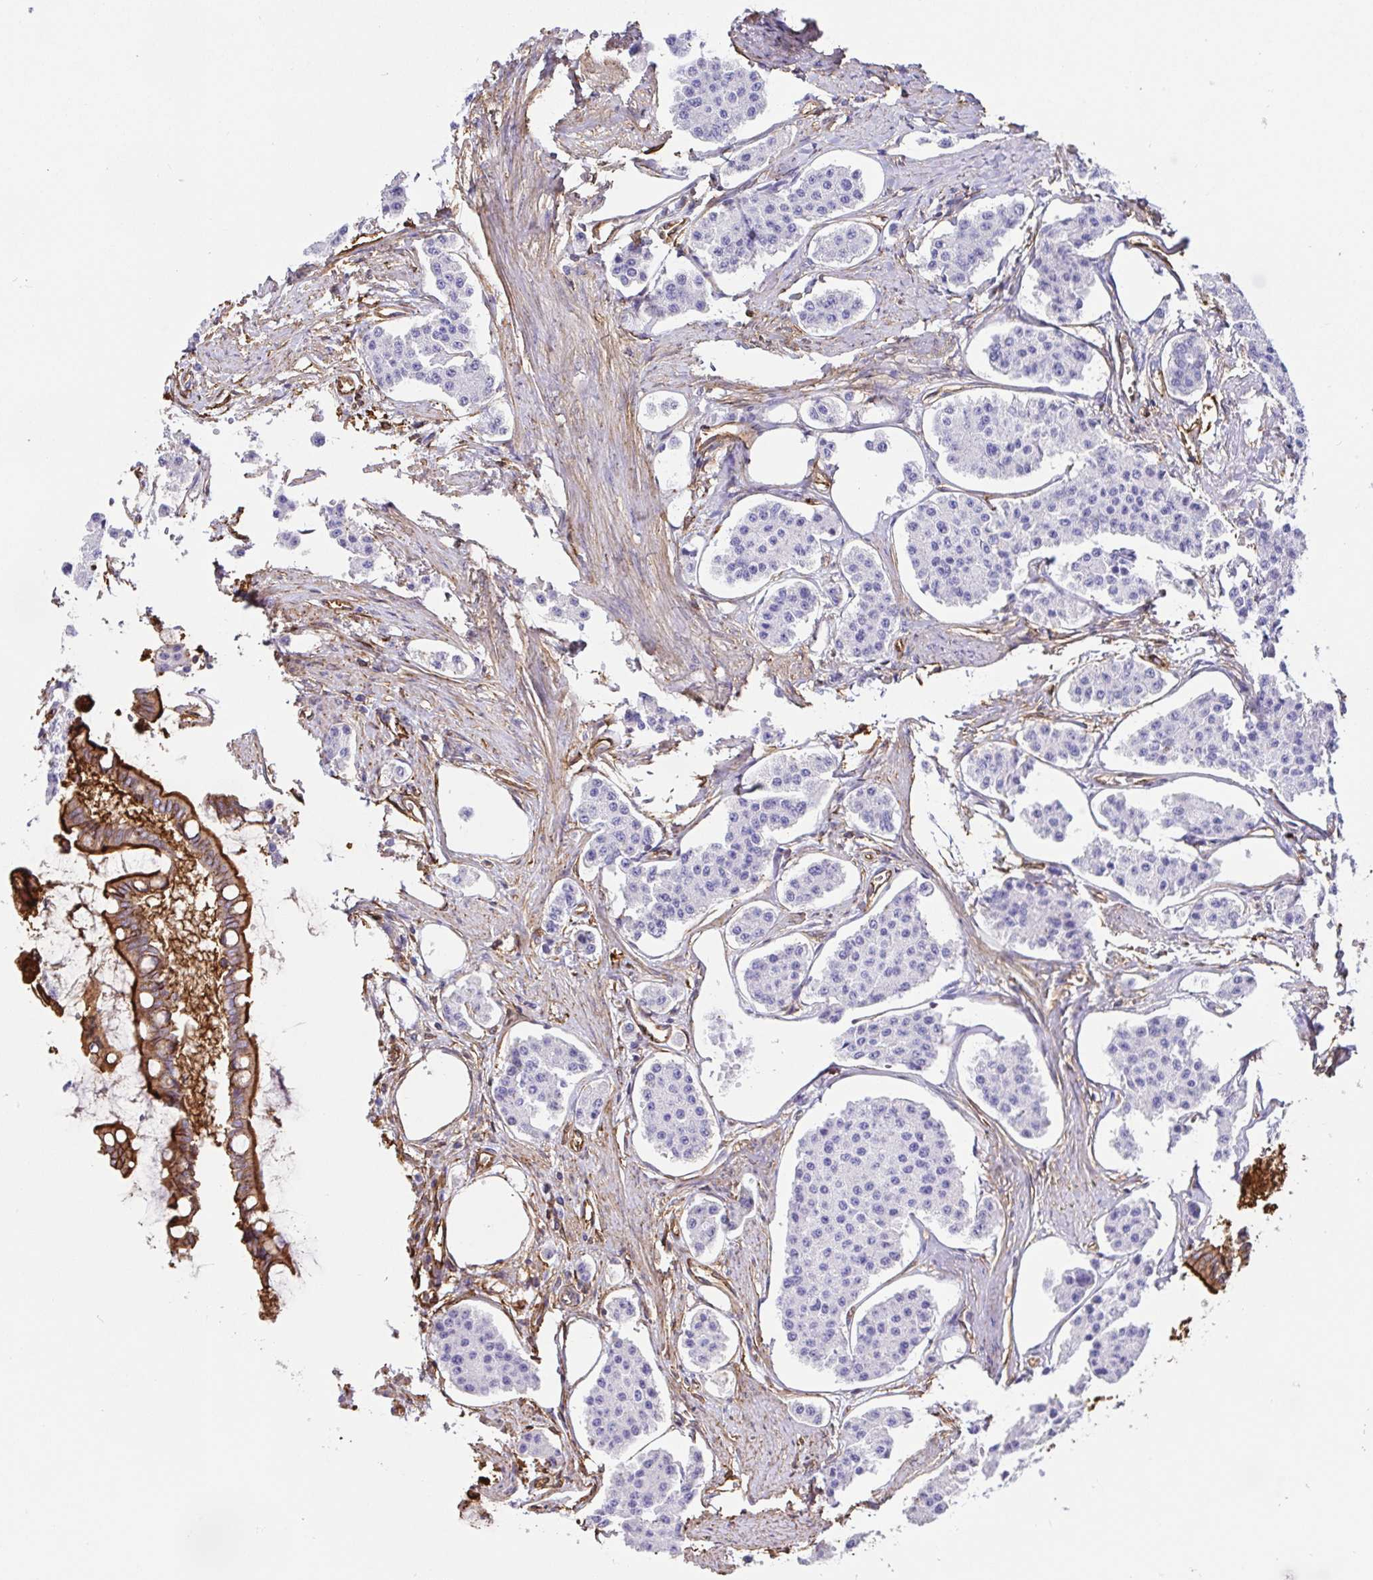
{"staining": {"intensity": "negative", "quantity": "none", "location": "none"}, "tissue": "carcinoid", "cell_type": "Tumor cells", "image_type": "cancer", "snomed": [{"axis": "morphology", "description": "Carcinoid, malignant, NOS"}, {"axis": "topography", "description": "Small intestine"}], "caption": "DAB immunohistochemical staining of human carcinoid shows no significant positivity in tumor cells.", "gene": "ANXA2", "patient": {"sex": "female", "age": 65}}